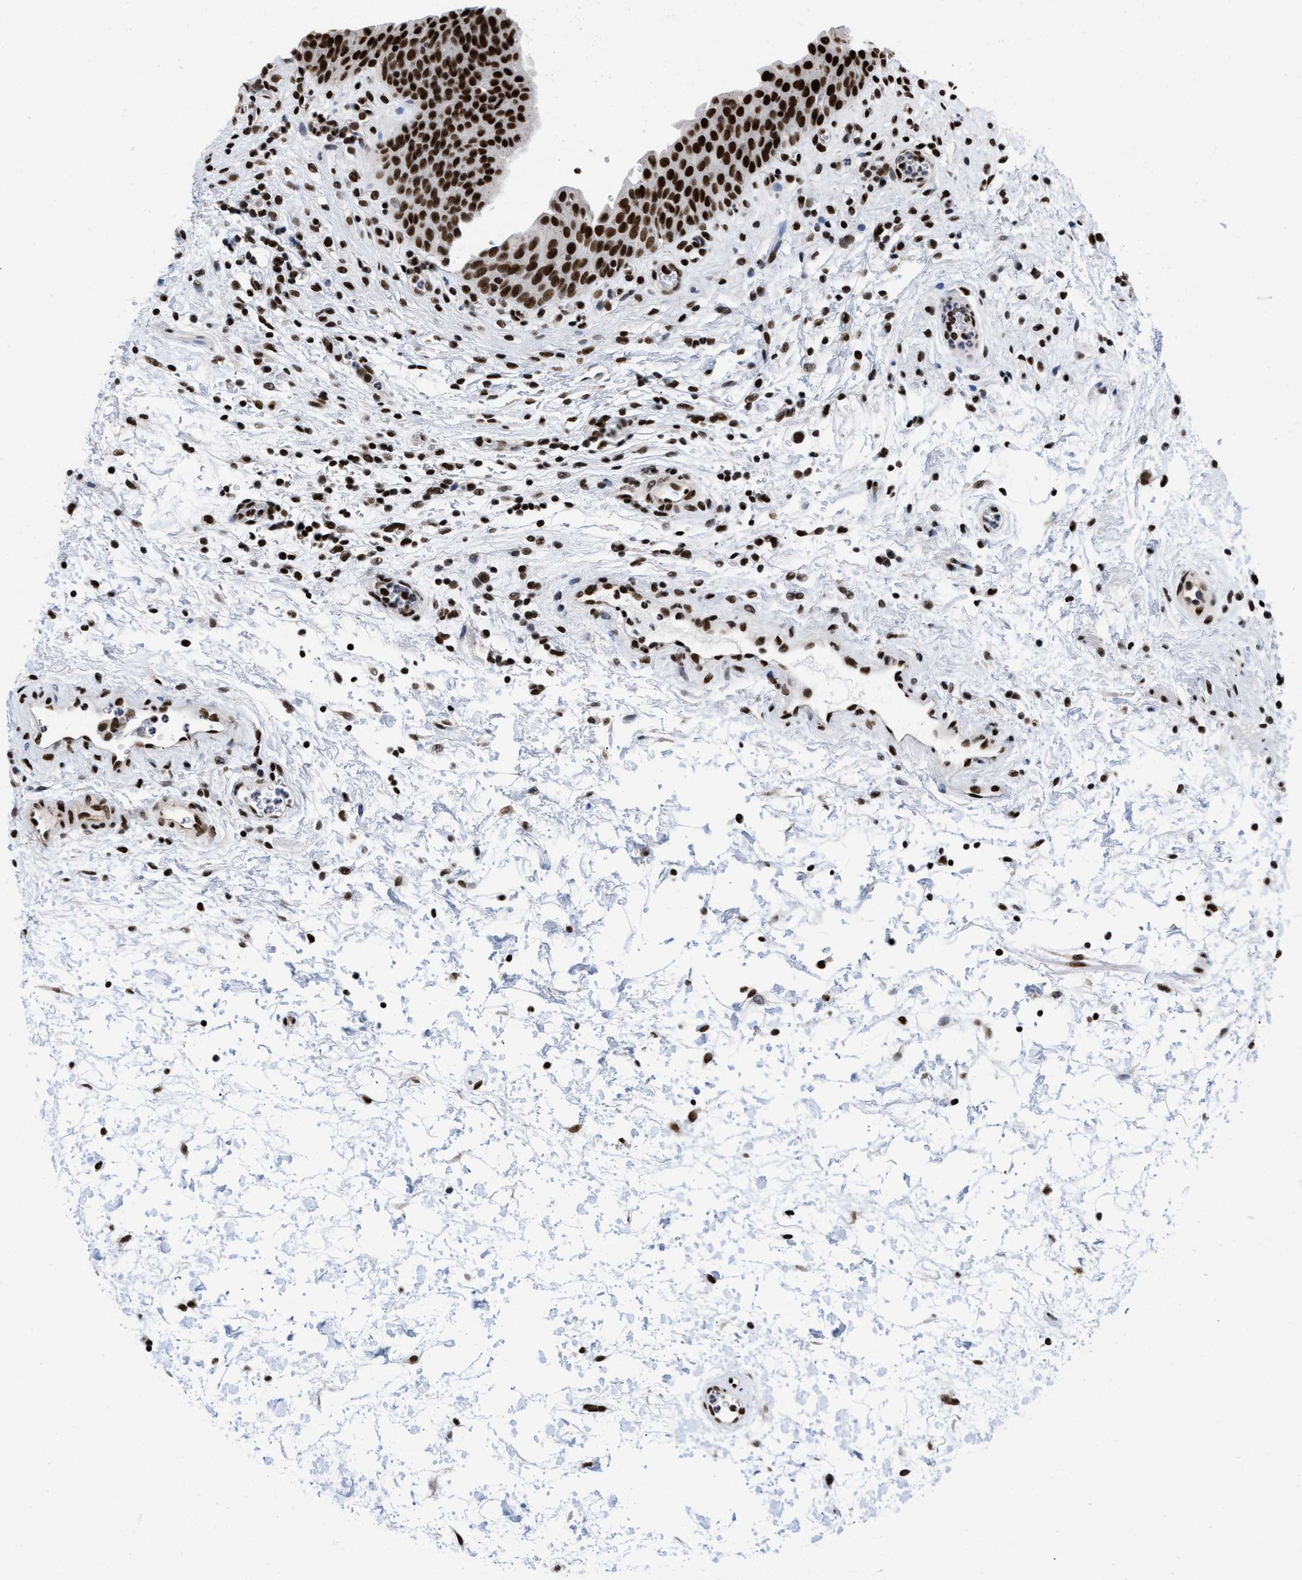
{"staining": {"intensity": "strong", "quantity": ">75%", "location": "nuclear"}, "tissue": "urinary bladder", "cell_type": "Urothelial cells", "image_type": "normal", "snomed": [{"axis": "morphology", "description": "Normal tissue, NOS"}, {"axis": "topography", "description": "Urinary bladder"}], "caption": "Immunohistochemical staining of benign human urinary bladder reveals >75% levels of strong nuclear protein staining in approximately >75% of urothelial cells.", "gene": "CREB1", "patient": {"sex": "male", "age": 37}}